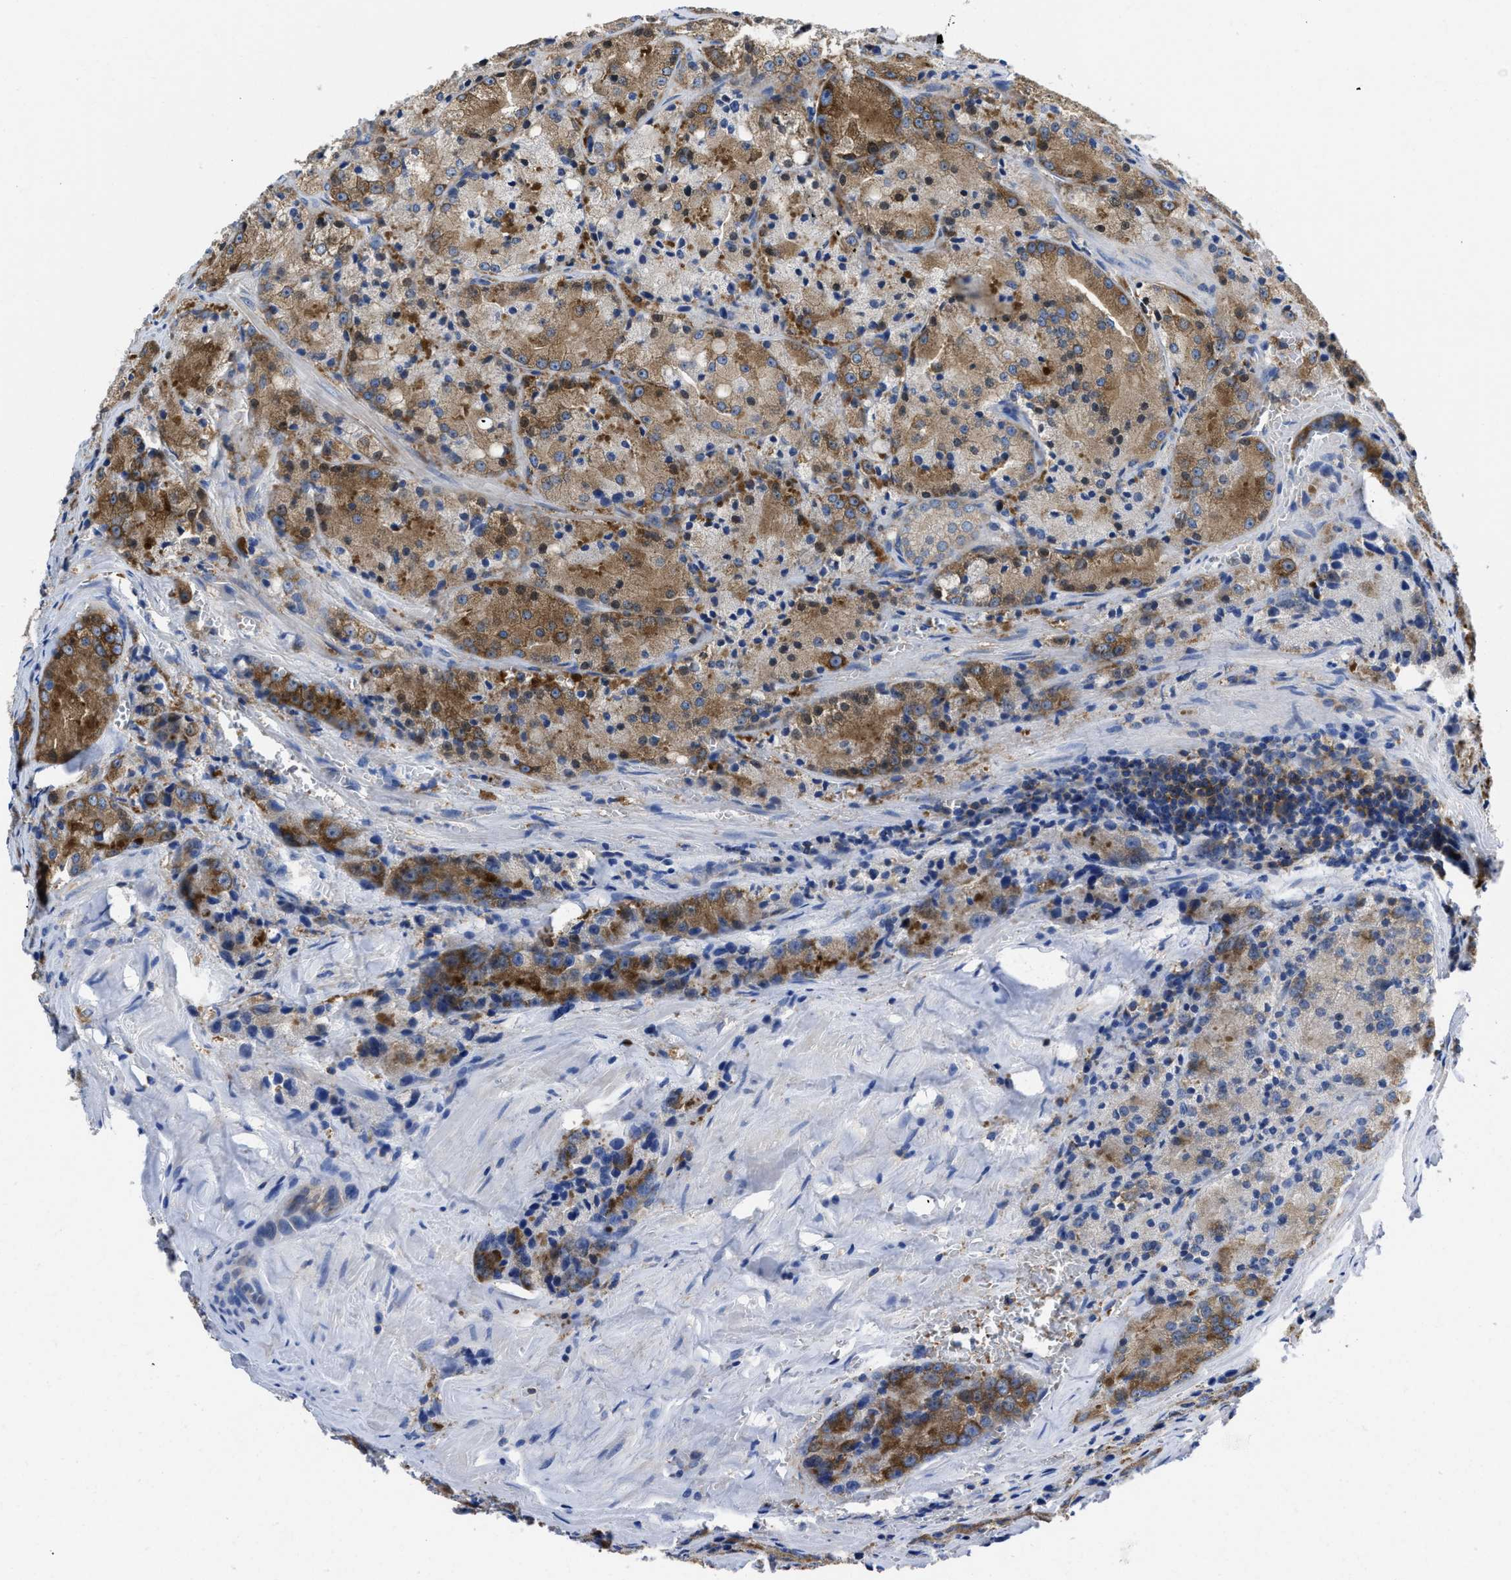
{"staining": {"intensity": "strong", "quantity": "25%-75%", "location": "cytoplasmic/membranous"}, "tissue": "prostate cancer", "cell_type": "Tumor cells", "image_type": "cancer", "snomed": [{"axis": "morphology", "description": "Adenocarcinoma, Low grade"}, {"axis": "topography", "description": "Prostate"}], "caption": "The photomicrograph demonstrates a brown stain indicating the presence of a protein in the cytoplasmic/membranous of tumor cells in prostate cancer (low-grade adenocarcinoma).", "gene": "YARS1", "patient": {"sex": "male", "age": 64}}